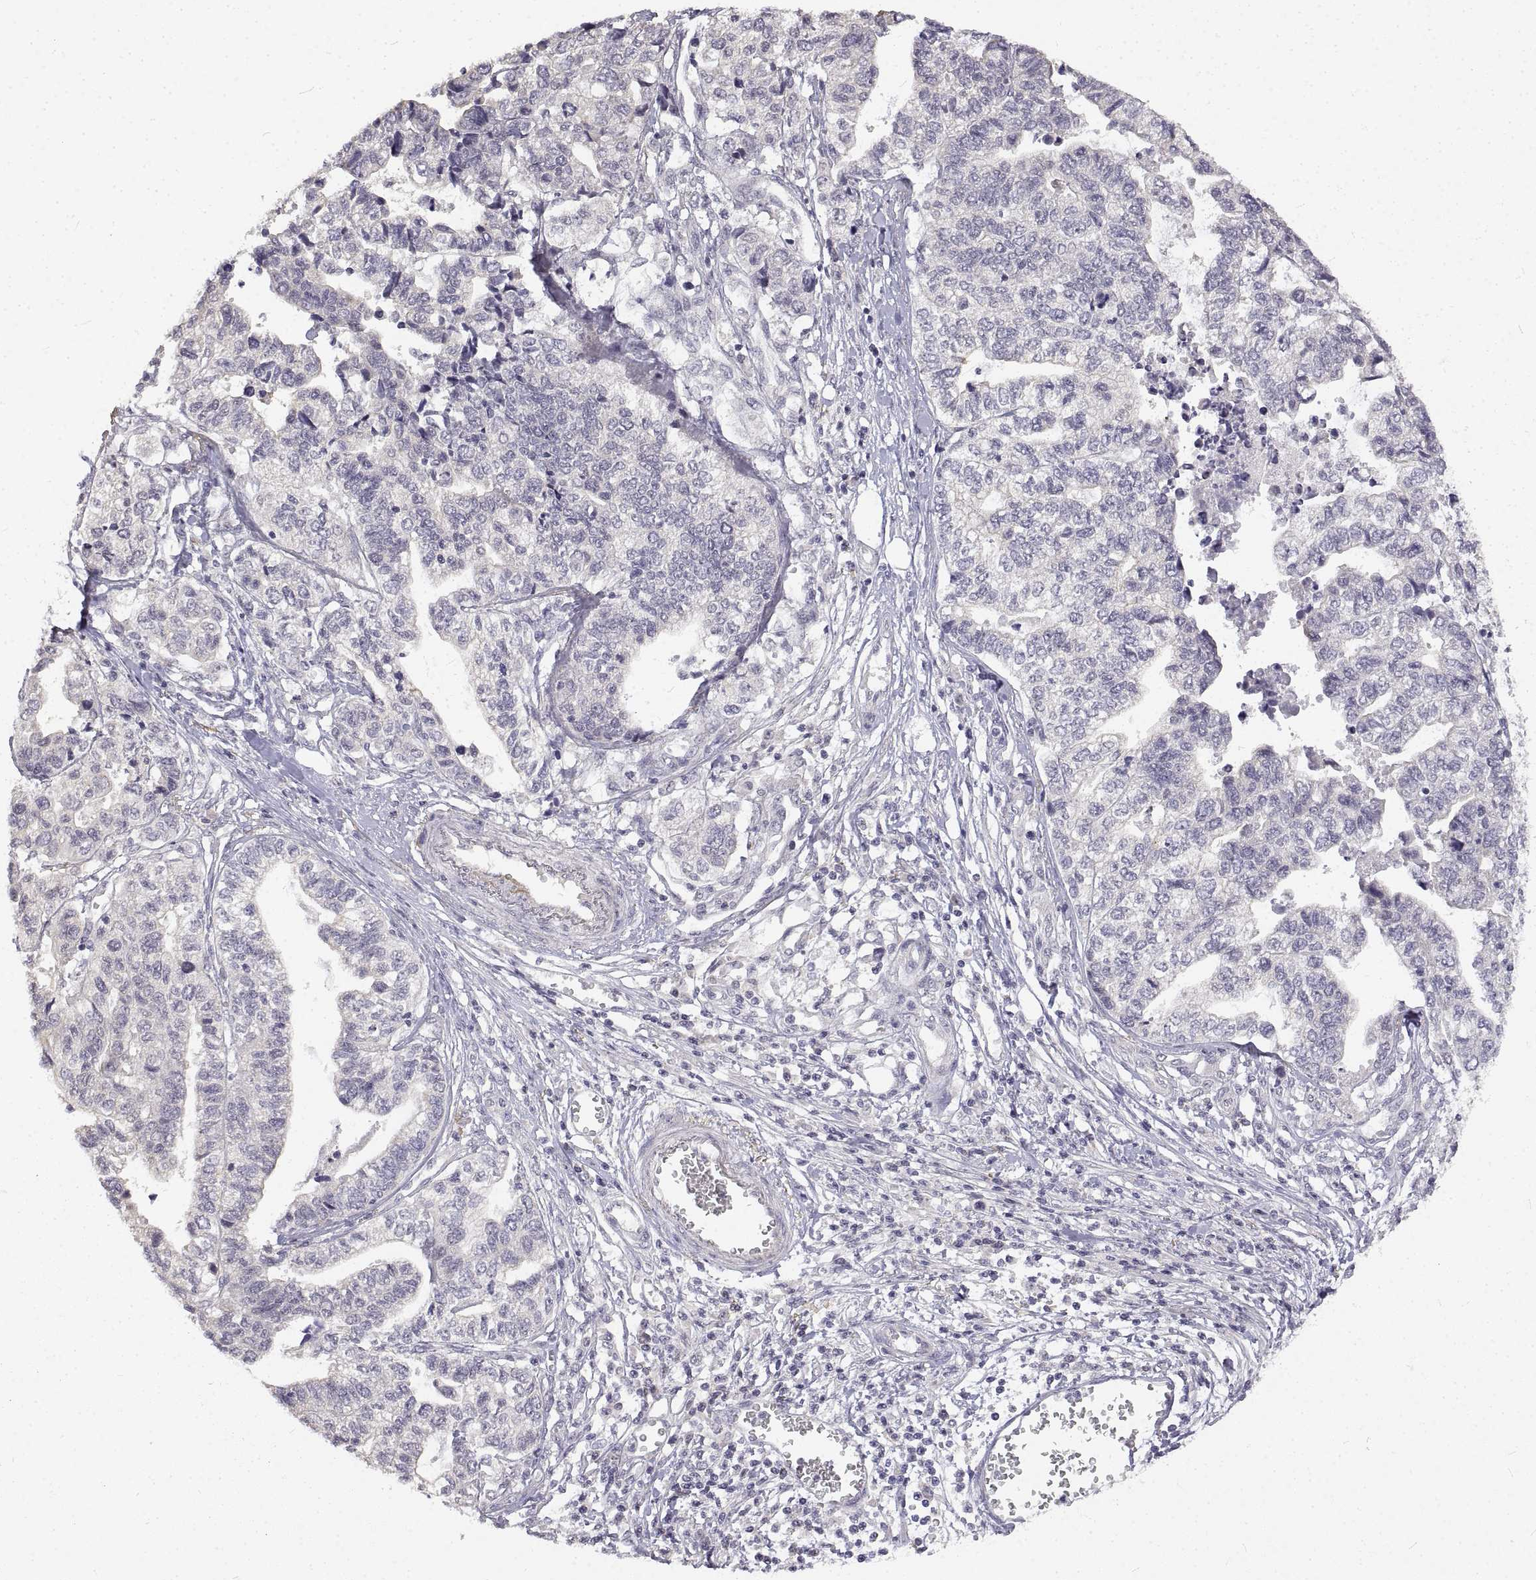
{"staining": {"intensity": "negative", "quantity": "none", "location": "none"}, "tissue": "stomach cancer", "cell_type": "Tumor cells", "image_type": "cancer", "snomed": [{"axis": "morphology", "description": "Adenocarcinoma, NOS"}, {"axis": "topography", "description": "Stomach, upper"}], "caption": "DAB immunohistochemical staining of stomach adenocarcinoma displays no significant positivity in tumor cells.", "gene": "ANO2", "patient": {"sex": "female", "age": 67}}